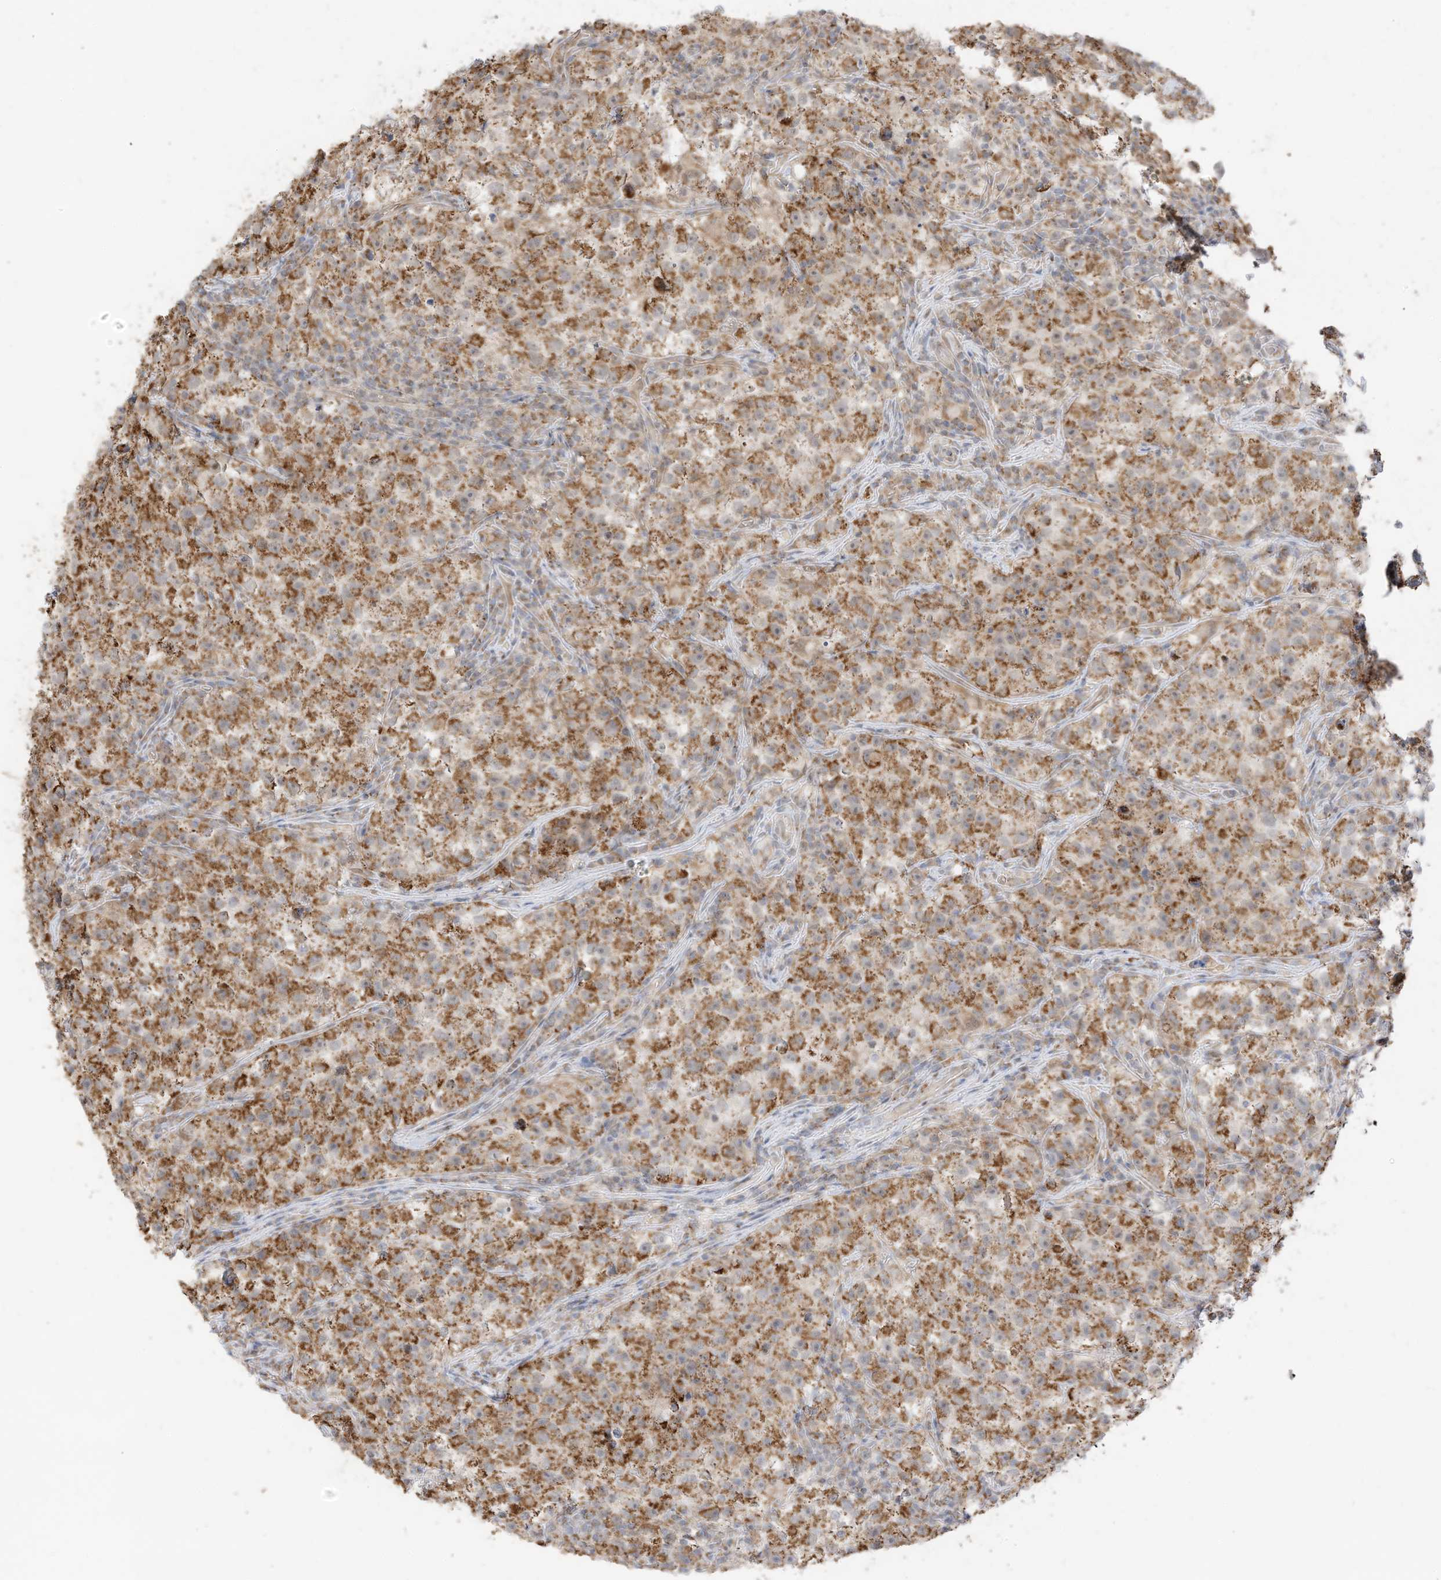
{"staining": {"intensity": "moderate", "quantity": ">75%", "location": "cytoplasmic/membranous"}, "tissue": "testis cancer", "cell_type": "Tumor cells", "image_type": "cancer", "snomed": [{"axis": "morphology", "description": "Seminoma, NOS"}, {"axis": "topography", "description": "Testis"}], "caption": "Immunohistochemical staining of human testis cancer (seminoma) demonstrates moderate cytoplasmic/membranous protein positivity in about >75% of tumor cells. (DAB IHC with brightfield microscopy, high magnification).", "gene": "MTUS2", "patient": {"sex": "male", "age": 22}}